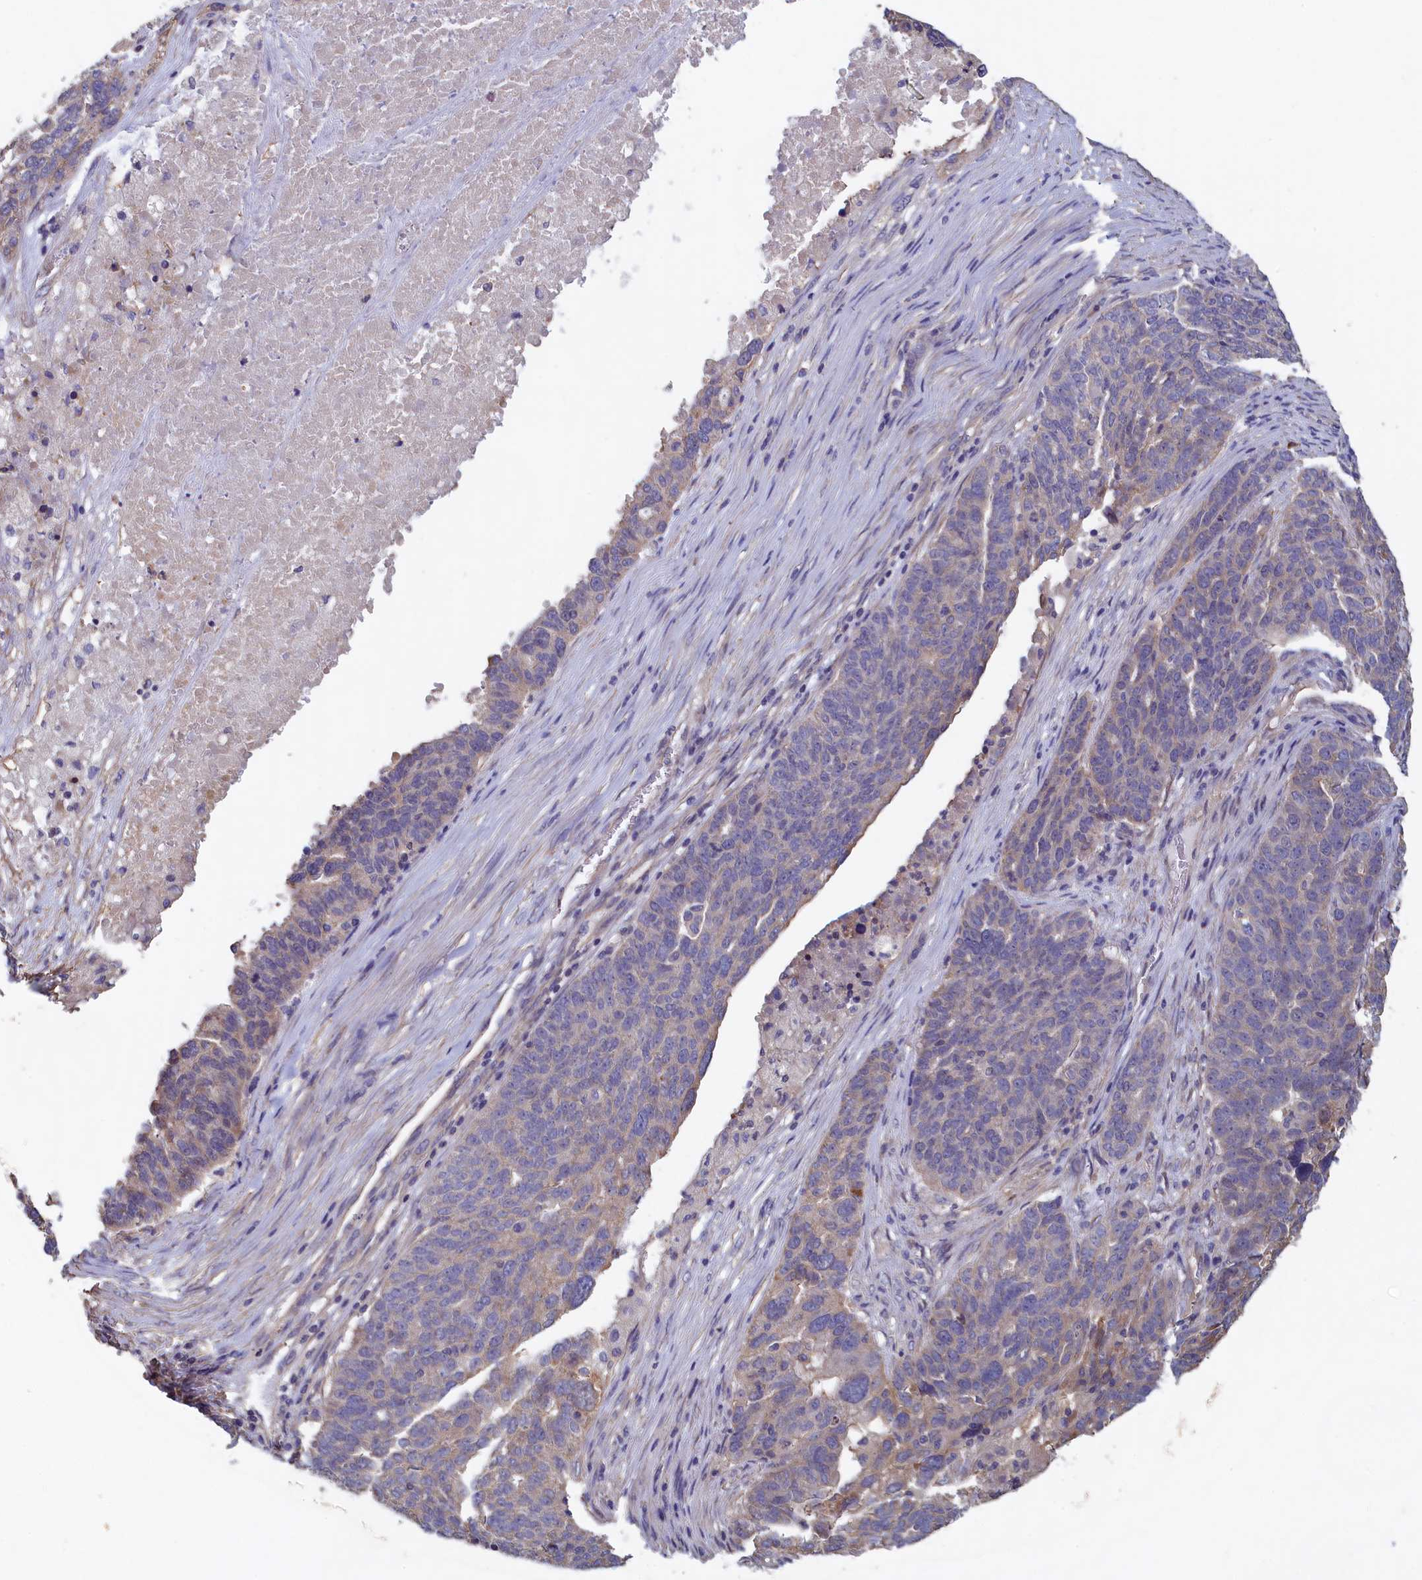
{"staining": {"intensity": "negative", "quantity": "none", "location": "none"}, "tissue": "ovarian cancer", "cell_type": "Tumor cells", "image_type": "cancer", "snomed": [{"axis": "morphology", "description": "Cystadenocarcinoma, serous, NOS"}, {"axis": "topography", "description": "Ovary"}], "caption": "Ovarian cancer (serous cystadenocarcinoma) was stained to show a protein in brown. There is no significant staining in tumor cells.", "gene": "ANKRD2", "patient": {"sex": "female", "age": 59}}